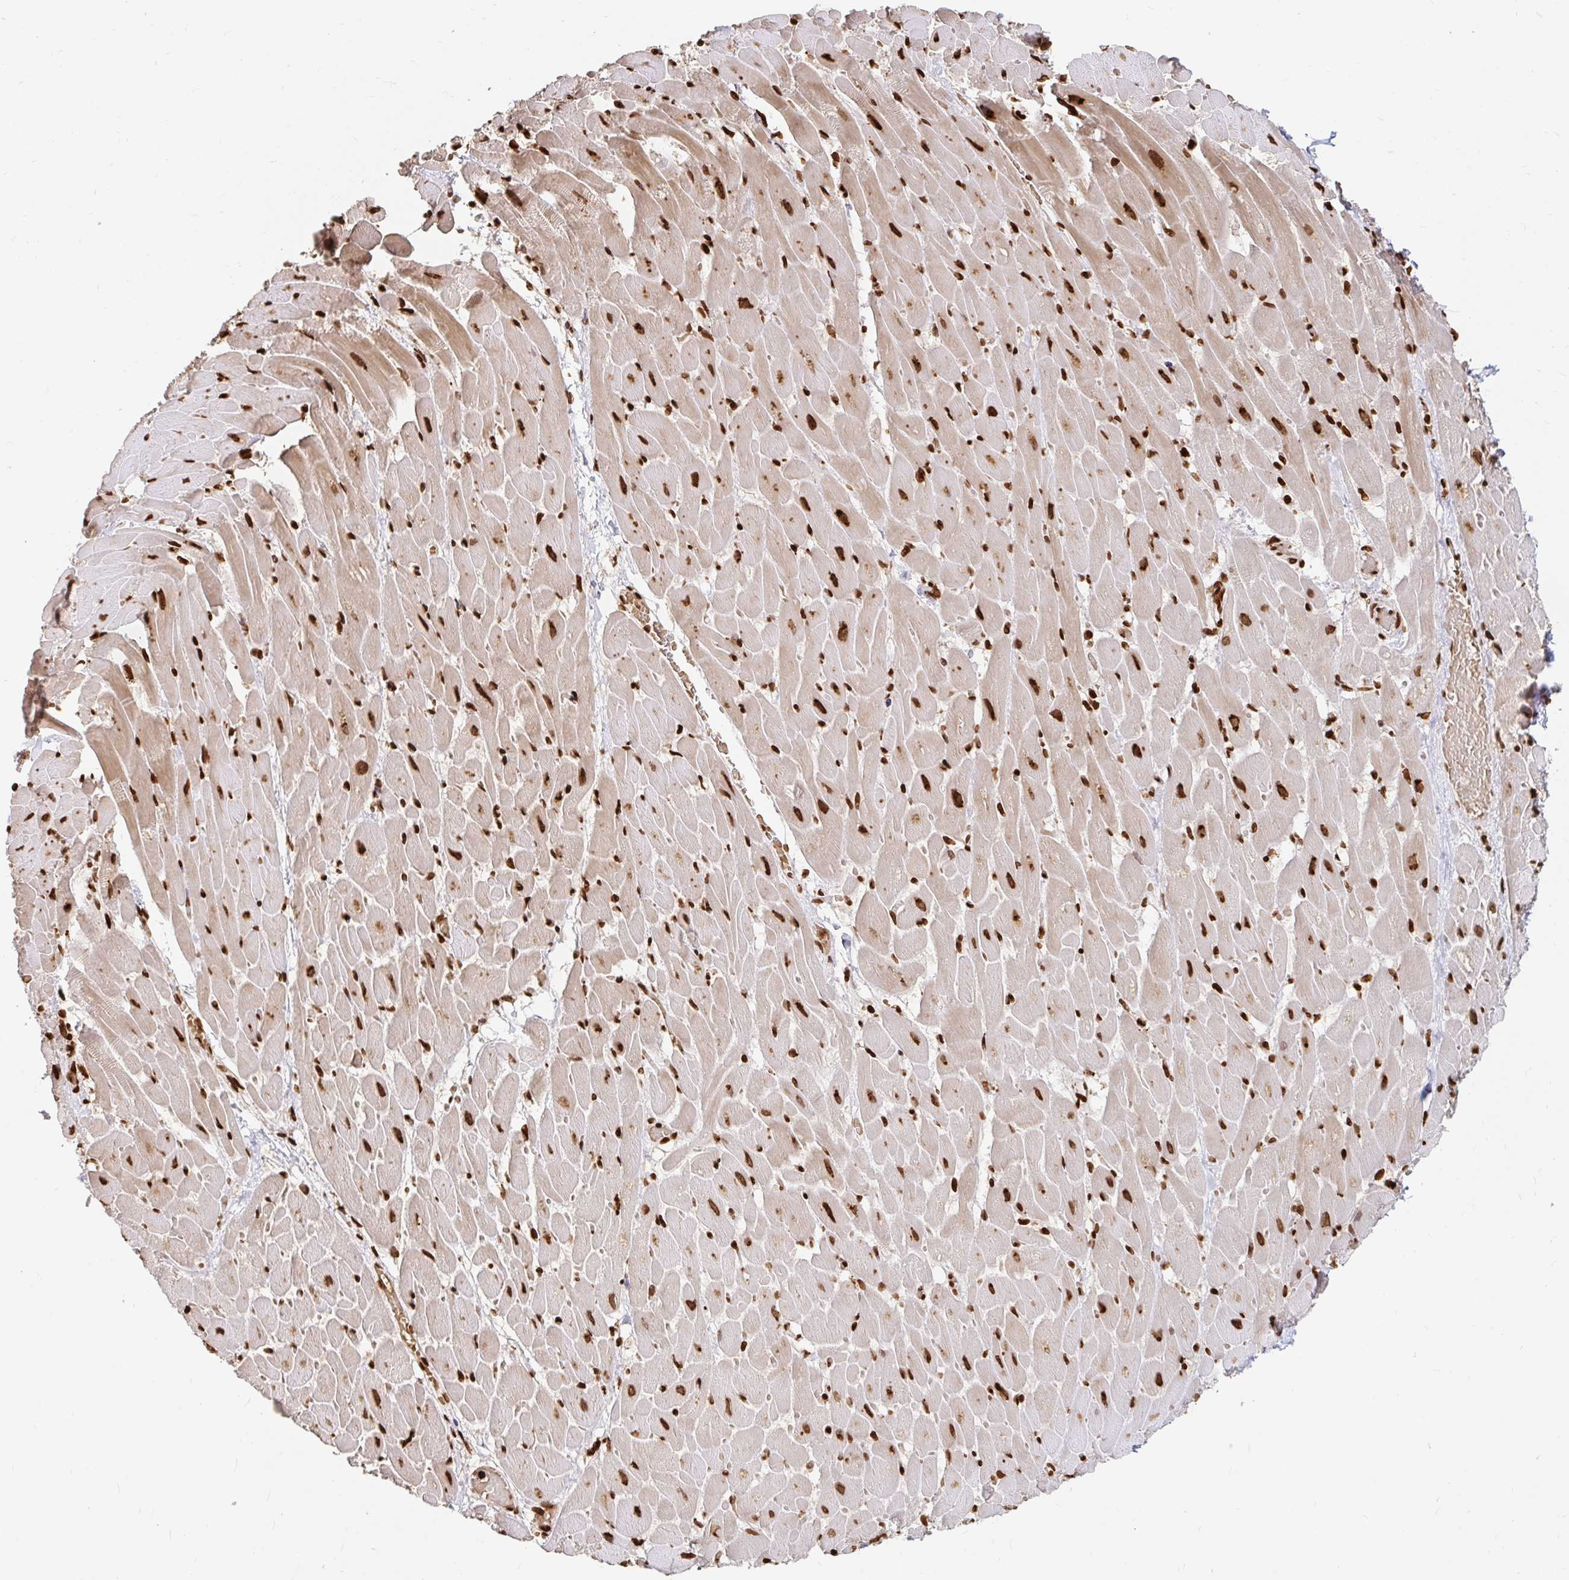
{"staining": {"intensity": "strong", "quantity": ">75%", "location": "nuclear"}, "tissue": "heart muscle", "cell_type": "Cardiomyocytes", "image_type": "normal", "snomed": [{"axis": "morphology", "description": "Normal tissue, NOS"}, {"axis": "topography", "description": "Heart"}], "caption": "Protein staining by IHC shows strong nuclear expression in about >75% of cardiomyocytes in benign heart muscle. (Brightfield microscopy of DAB IHC at high magnification).", "gene": "H2BC5", "patient": {"sex": "male", "age": 37}}